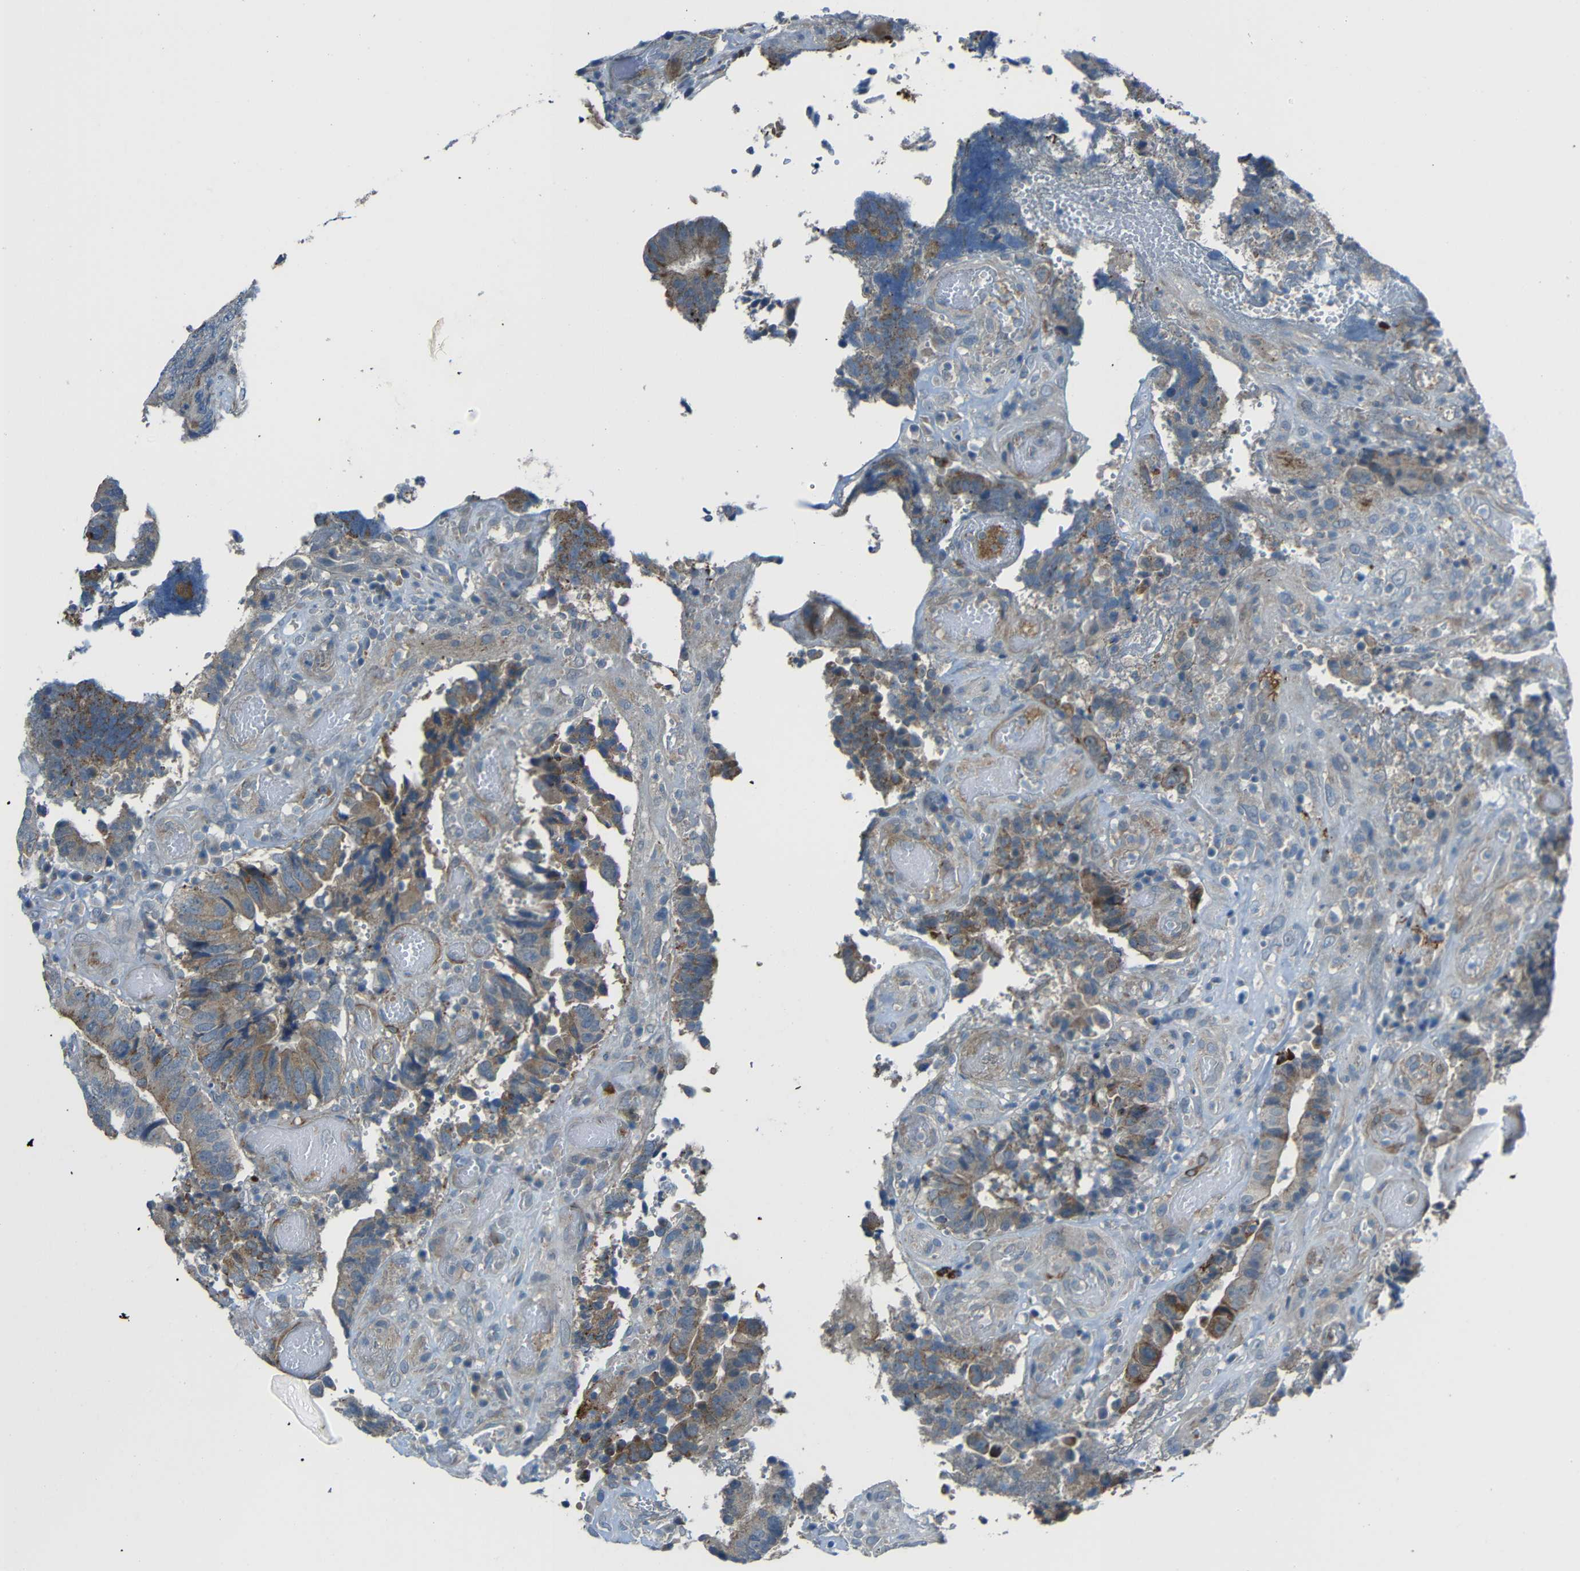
{"staining": {"intensity": "weak", "quantity": "25%-75%", "location": "cytoplasmic/membranous"}, "tissue": "colorectal cancer", "cell_type": "Tumor cells", "image_type": "cancer", "snomed": [{"axis": "morphology", "description": "Adenocarcinoma, NOS"}, {"axis": "topography", "description": "Rectum"}], "caption": "This micrograph exhibits adenocarcinoma (colorectal) stained with immunohistochemistry (IHC) to label a protein in brown. The cytoplasmic/membranous of tumor cells show weak positivity for the protein. Nuclei are counter-stained blue.", "gene": "DCLK1", "patient": {"sex": "male", "age": 72}}